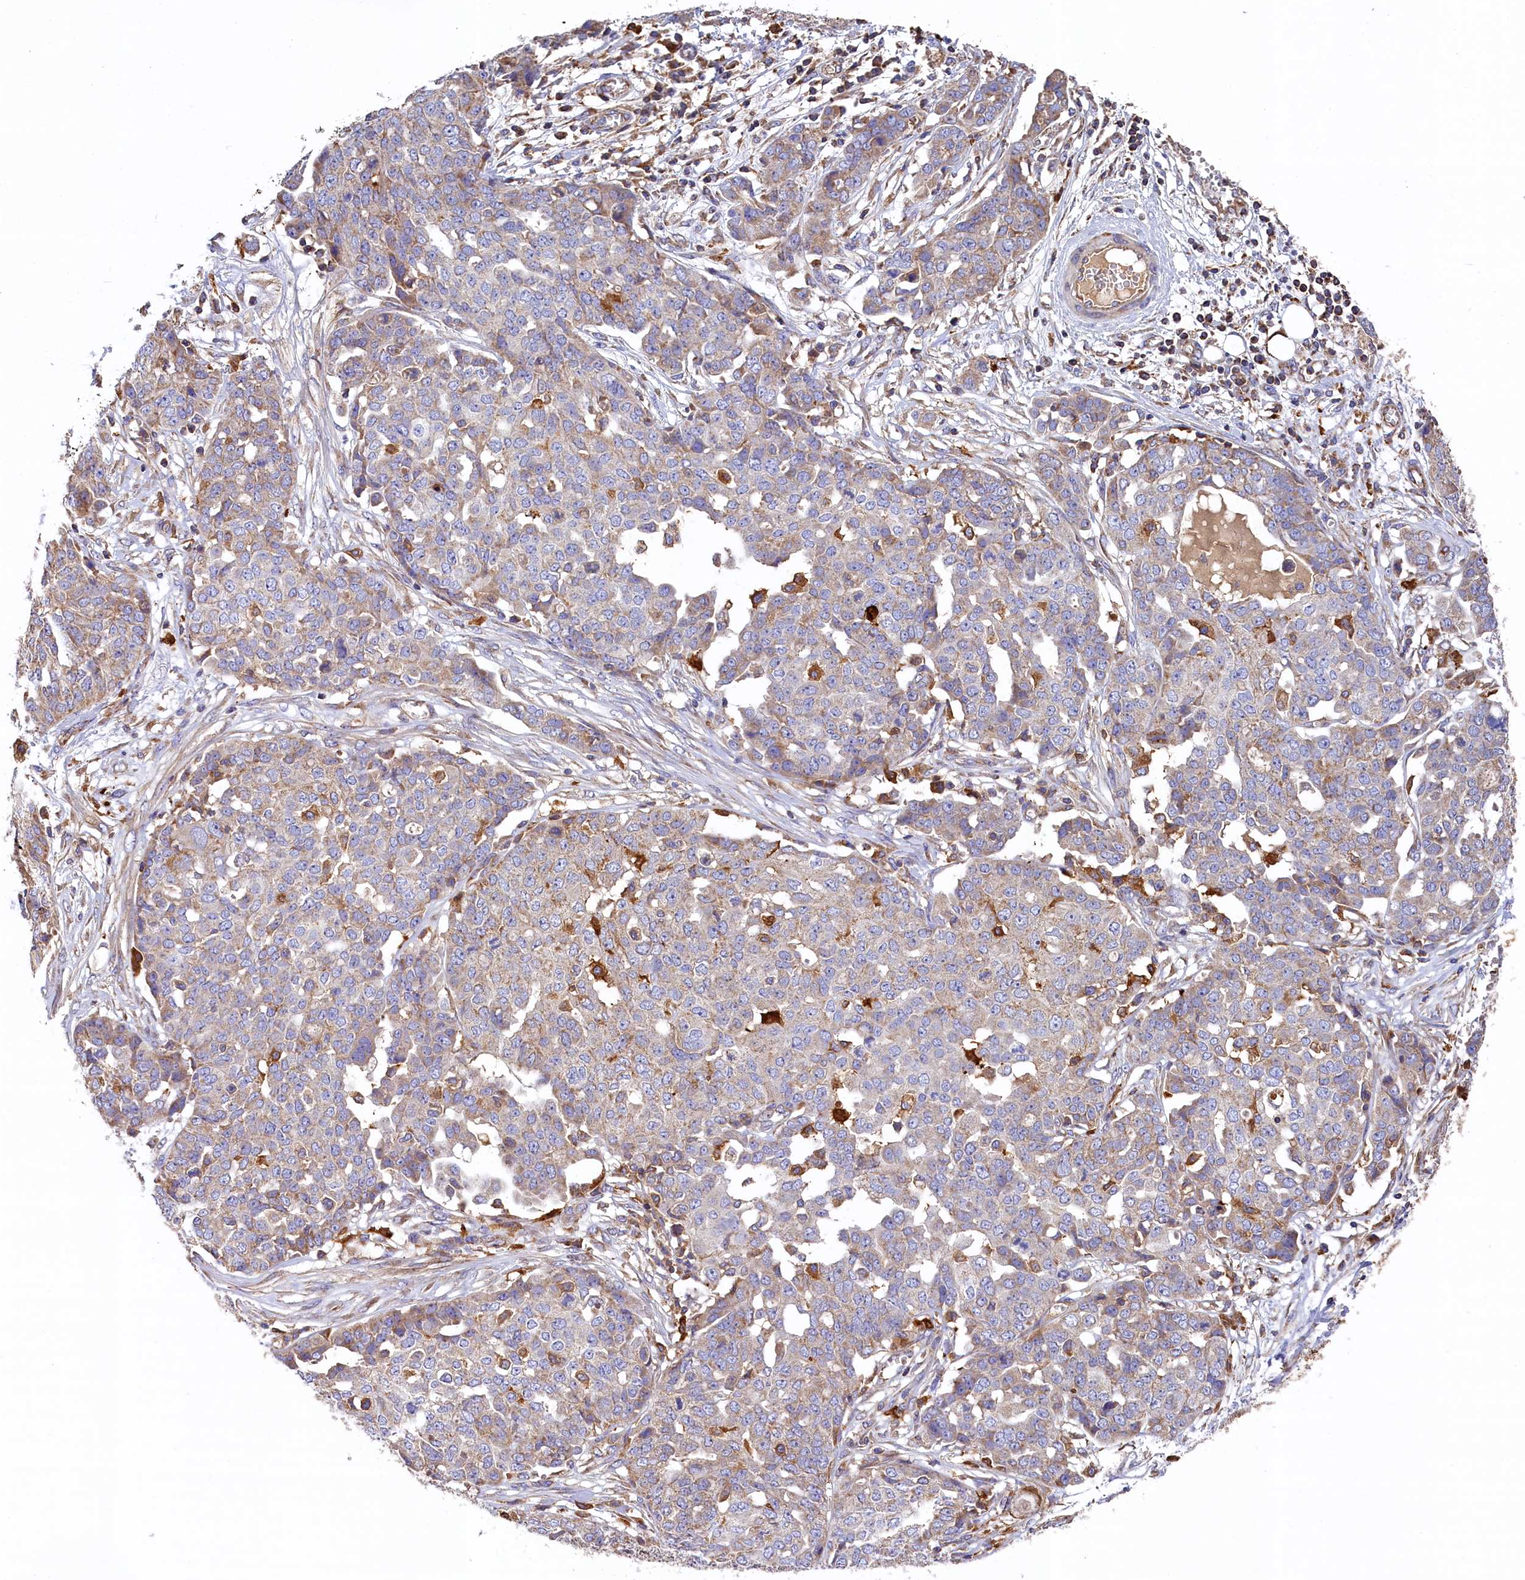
{"staining": {"intensity": "weak", "quantity": "<25%", "location": "cytoplasmic/membranous"}, "tissue": "ovarian cancer", "cell_type": "Tumor cells", "image_type": "cancer", "snomed": [{"axis": "morphology", "description": "Cystadenocarcinoma, serous, NOS"}, {"axis": "topography", "description": "Soft tissue"}, {"axis": "topography", "description": "Ovary"}], "caption": "A histopathology image of ovarian serous cystadenocarcinoma stained for a protein shows no brown staining in tumor cells. The staining is performed using DAB brown chromogen with nuclei counter-stained in using hematoxylin.", "gene": "SEC31B", "patient": {"sex": "female", "age": 57}}